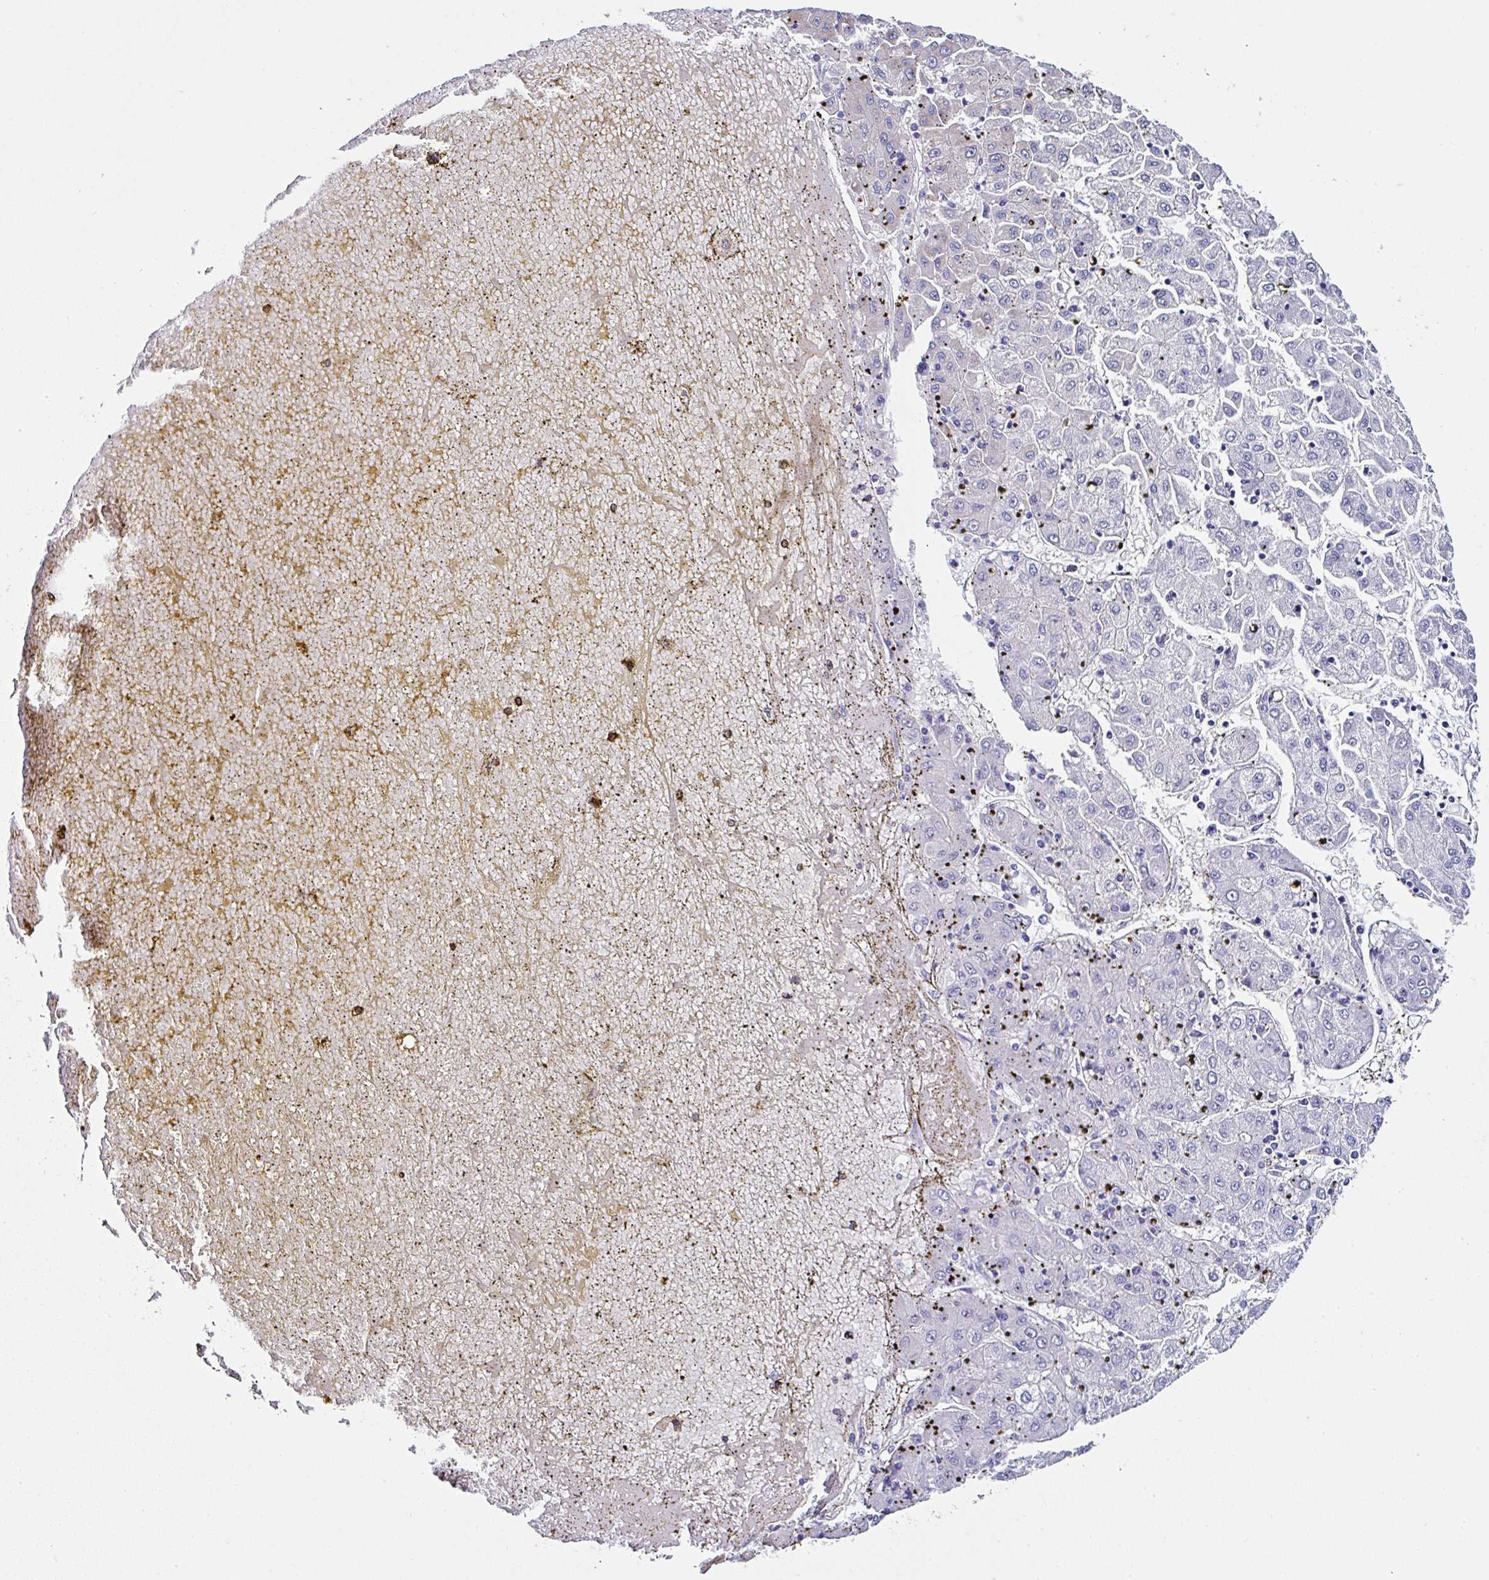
{"staining": {"intensity": "negative", "quantity": "none", "location": "none"}, "tissue": "liver cancer", "cell_type": "Tumor cells", "image_type": "cancer", "snomed": [{"axis": "morphology", "description": "Carcinoma, Hepatocellular, NOS"}, {"axis": "topography", "description": "Liver"}], "caption": "A histopathology image of liver cancer stained for a protein demonstrates no brown staining in tumor cells.", "gene": "UGT3A1", "patient": {"sex": "male", "age": 72}}